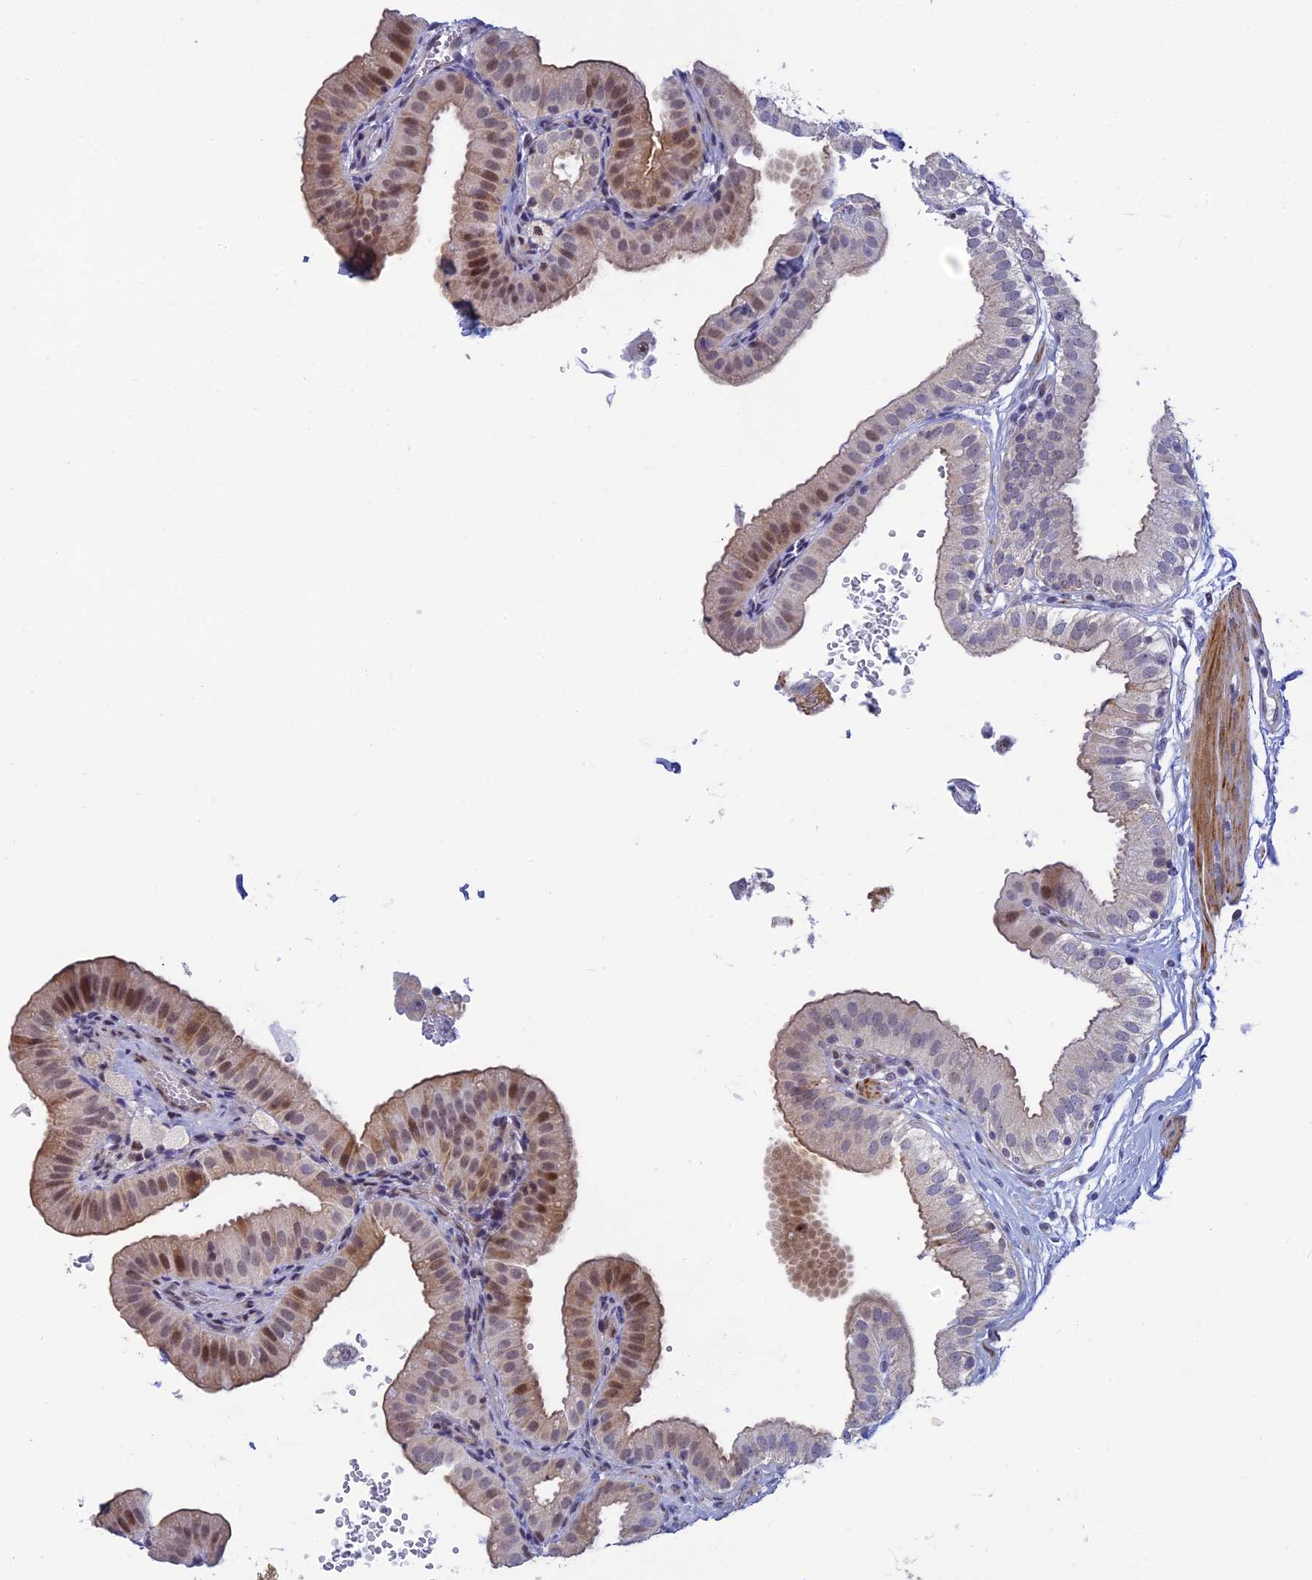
{"staining": {"intensity": "moderate", "quantity": "25%-75%", "location": "cytoplasmic/membranous,nuclear"}, "tissue": "gallbladder", "cell_type": "Glandular cells", "image_type": "normal", "snomed": [{"axis": "morphology", "description": "Normal tissue, NOS"}, {"axis": "topography", "description": "Gallbladder"}], "caption": "A brown stain highlights moderate cytoplasmic/membranous,nuclear staining of a protein in glandular cells of benign human gallbladder. The staining was performed using DAB (3,3'-diaminobenzidine) to visualize the protein expression in brown, while the nuclei were stained in blue with hematoxylin (Magnification: 20x).", "gene": "CLK4", "patient": {"sex": "female", "age": 61}}